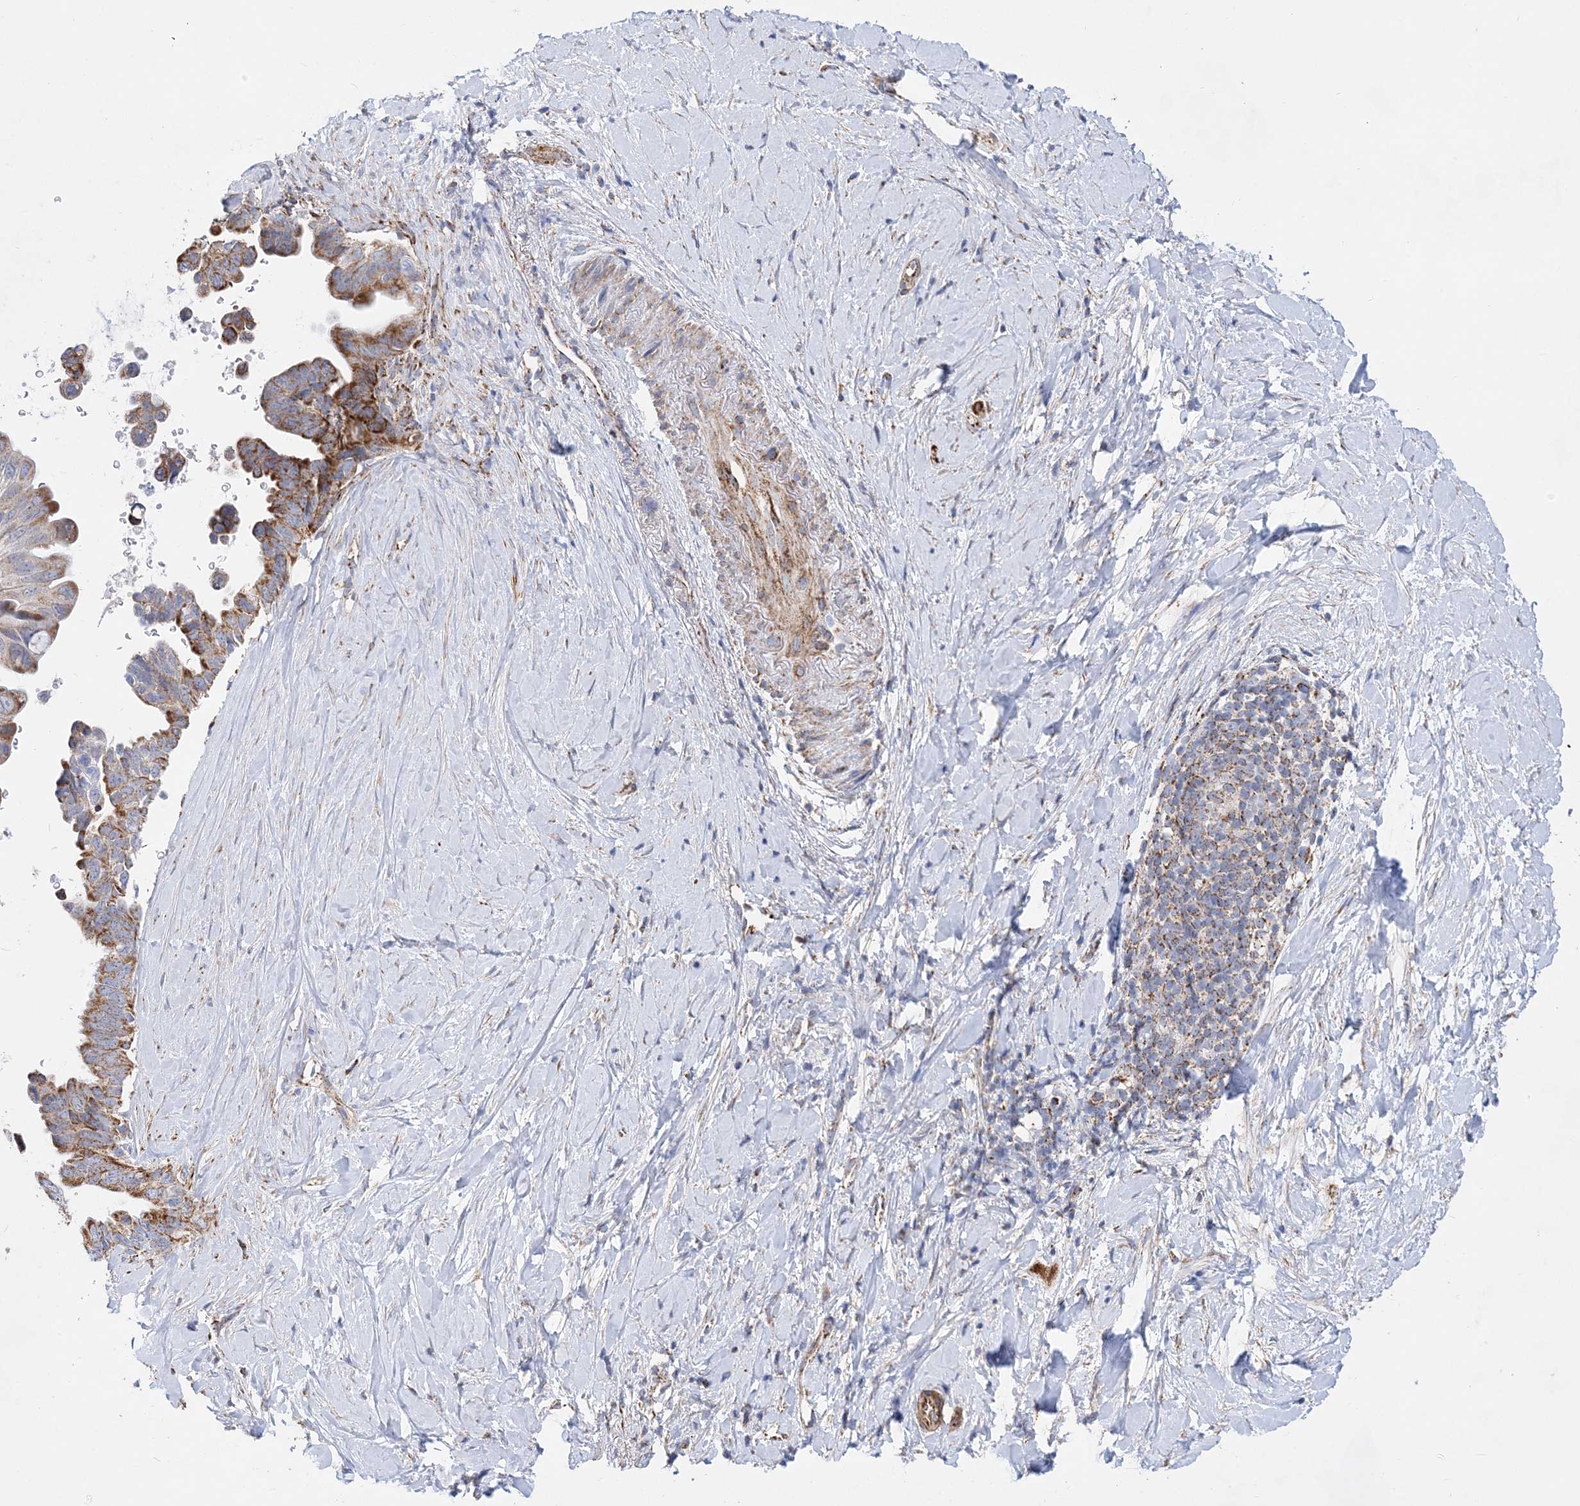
{"staining": {"intensity": "moderate", "quantity": ">75%", "location": "cytoplasmic/membranous"}, "tissue": "pancreatic cancer", "cell_type": "Tumor cells", "image_type": "cancer", "snomed": [{"axis": "morphology", "description": "Adenocarcinoma, NOS"}, {"axis": "topography", "description": "Pancreas"}], "caption": "A high-resolution image shows immunohistochemistry staining of pancreatic adenocarcinoma, which shows moderate cytoplasmic/membranous positivity in approximately >75% of tumor cells.", "gene": "ACOT9", "patient": {"sex": "female", "age": 72}}